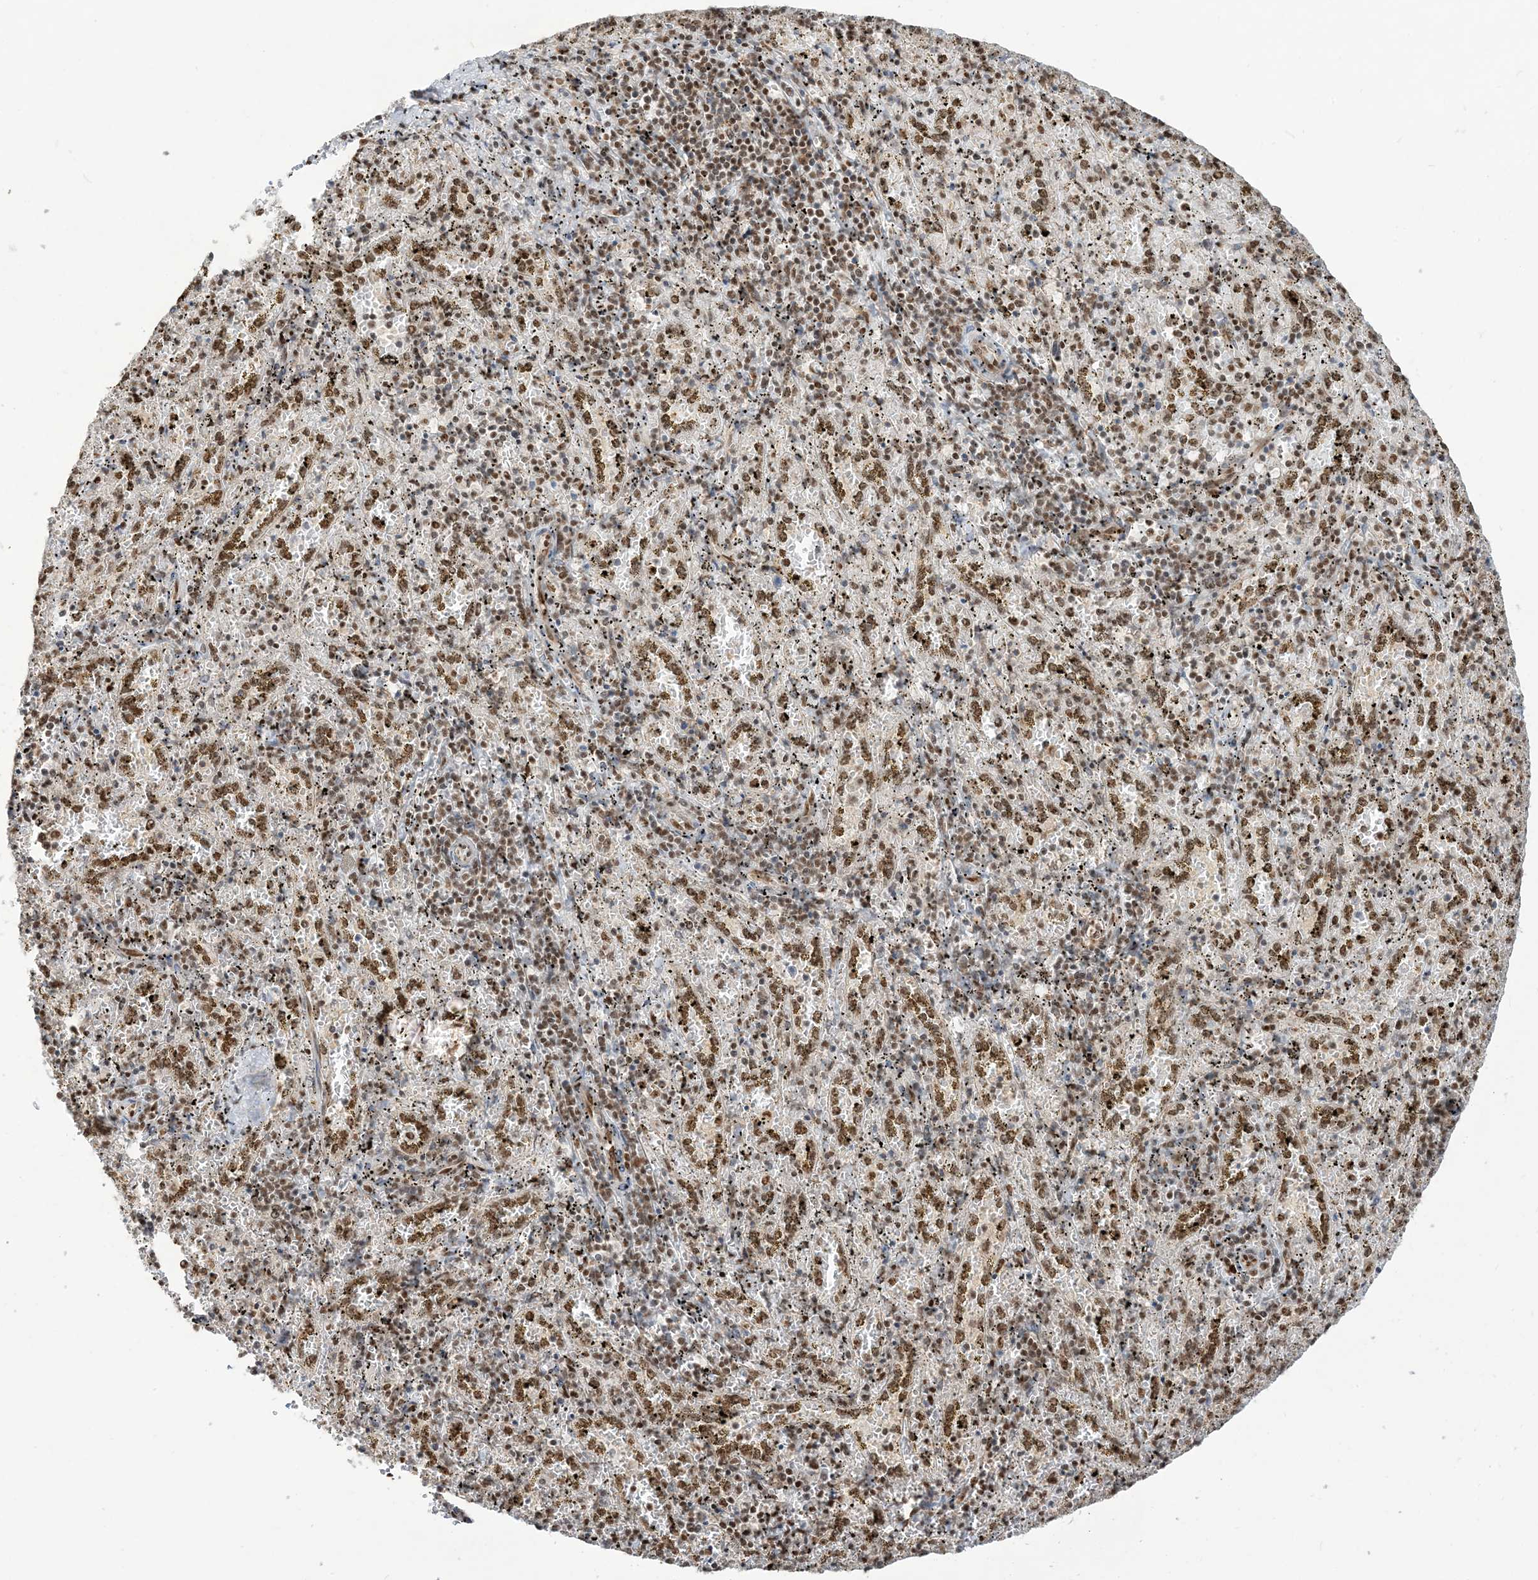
{"staining": {"intensity": "moderate", "quantity": "25%-75%", "location": "nuclear"}, "tissue": "spleen", "cell_type": "Cells in red pulp", "image_type": "normal", "snomed": [{"axis": "morphology", "description": "Normal tissue, NOS"}, {"axis": "topography", "description": "Spleen"}], "caption": "This photomicrograph shows normal spleen stained with IHC to label a protein in brown. The nuclear of cells in red pulp show moderate positivity for the protein. Nuclei are counter-stained blue.", "gene": "ARGLU1", "patient": {"sex": "male", "age": 11}}